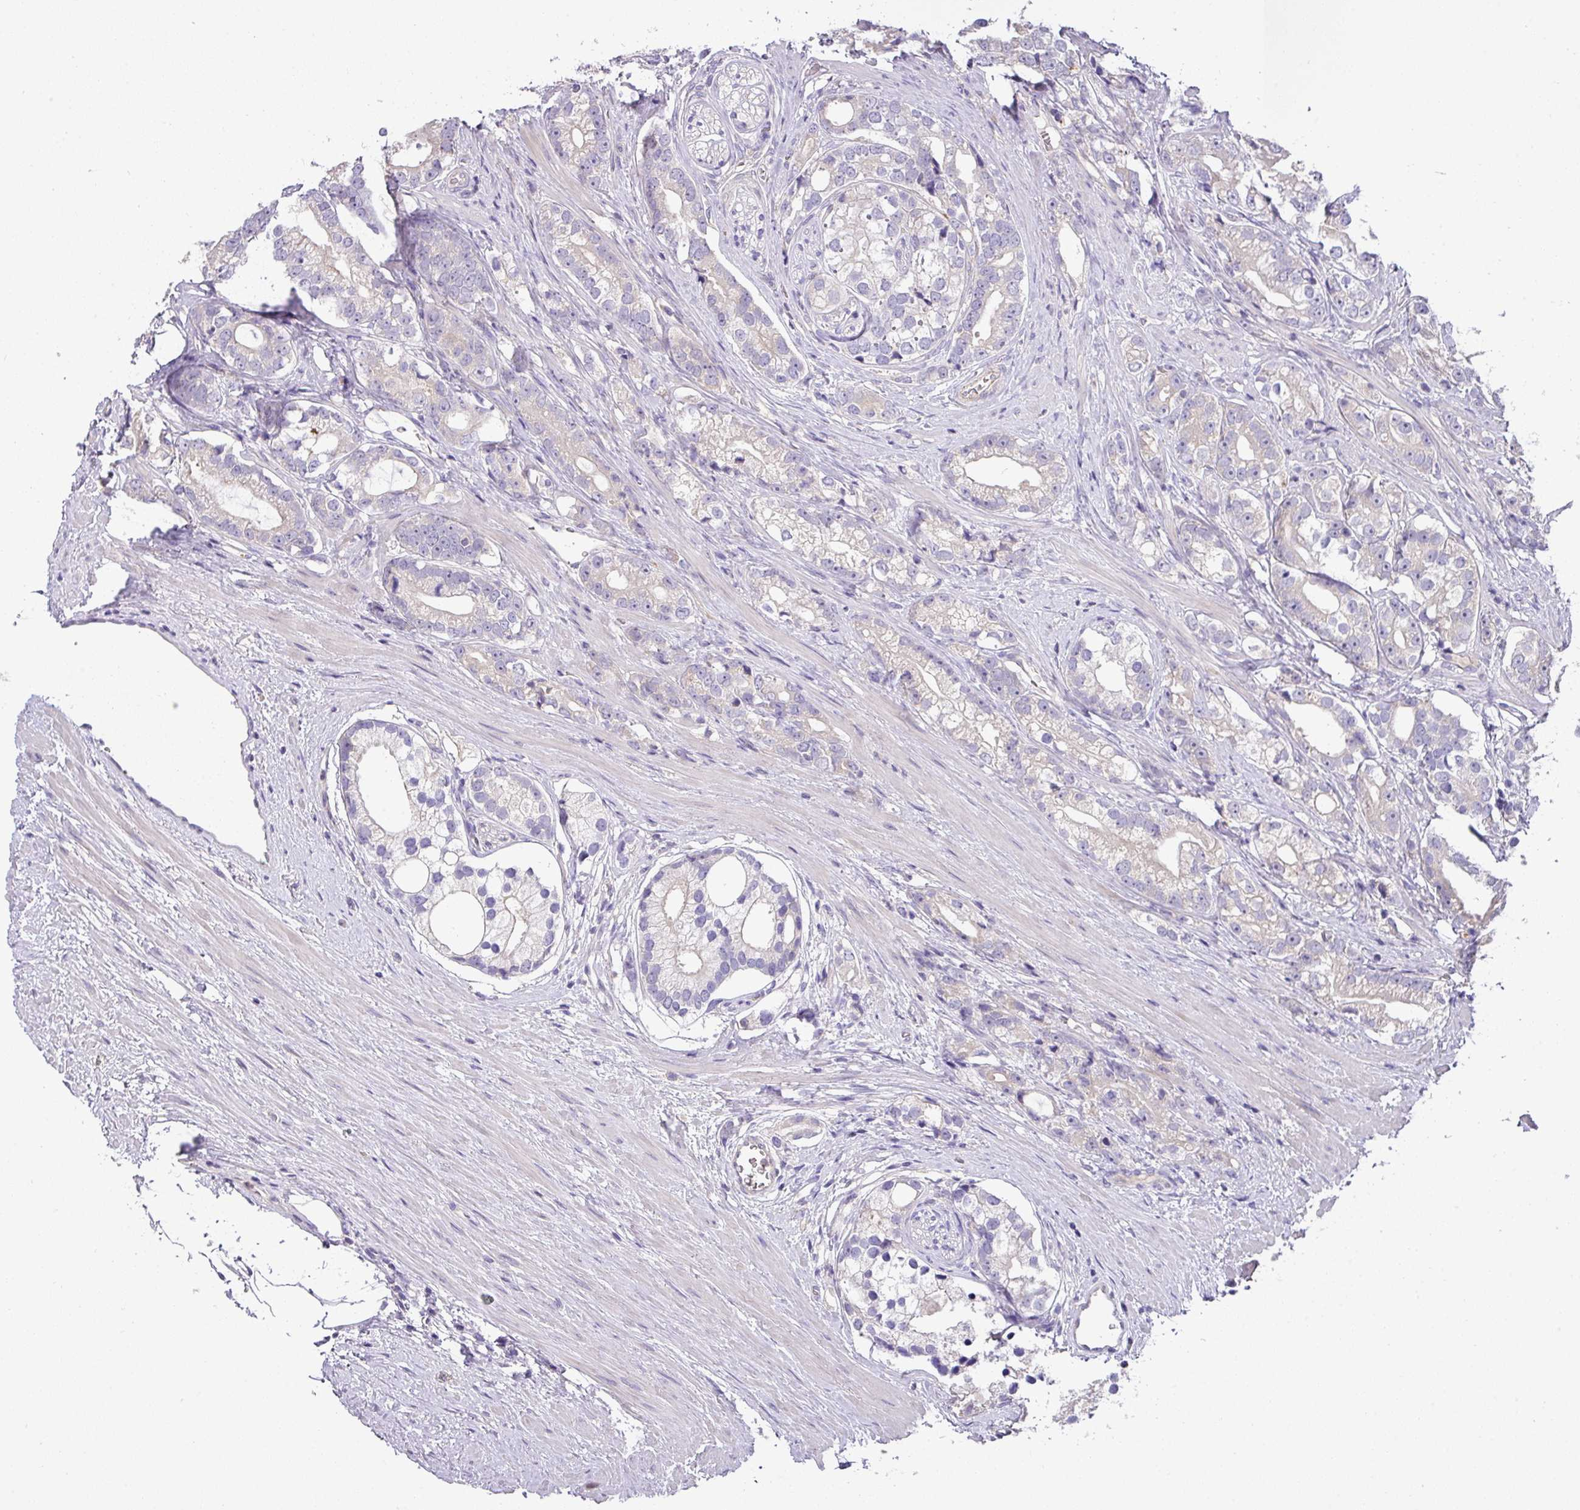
{"staining": {"intensity": "negative", "quantity": "none", "location": "none"}, "tissue": "prostate cancer", "cell_type": "Tumor cells", "image_type": "cancer", "snomed": [{"axis": "morphology", "description": "Adenocarcinoma, High grade"}, {"axis": "topography", "description": "Prostate"}], "caption": "The micrograph displays no staining of tumor cells in prostate cancer (adenocarcinoma (high-grade)).", "gene": "HOXC13", "patient": {"sex": "male", "age": 75}}